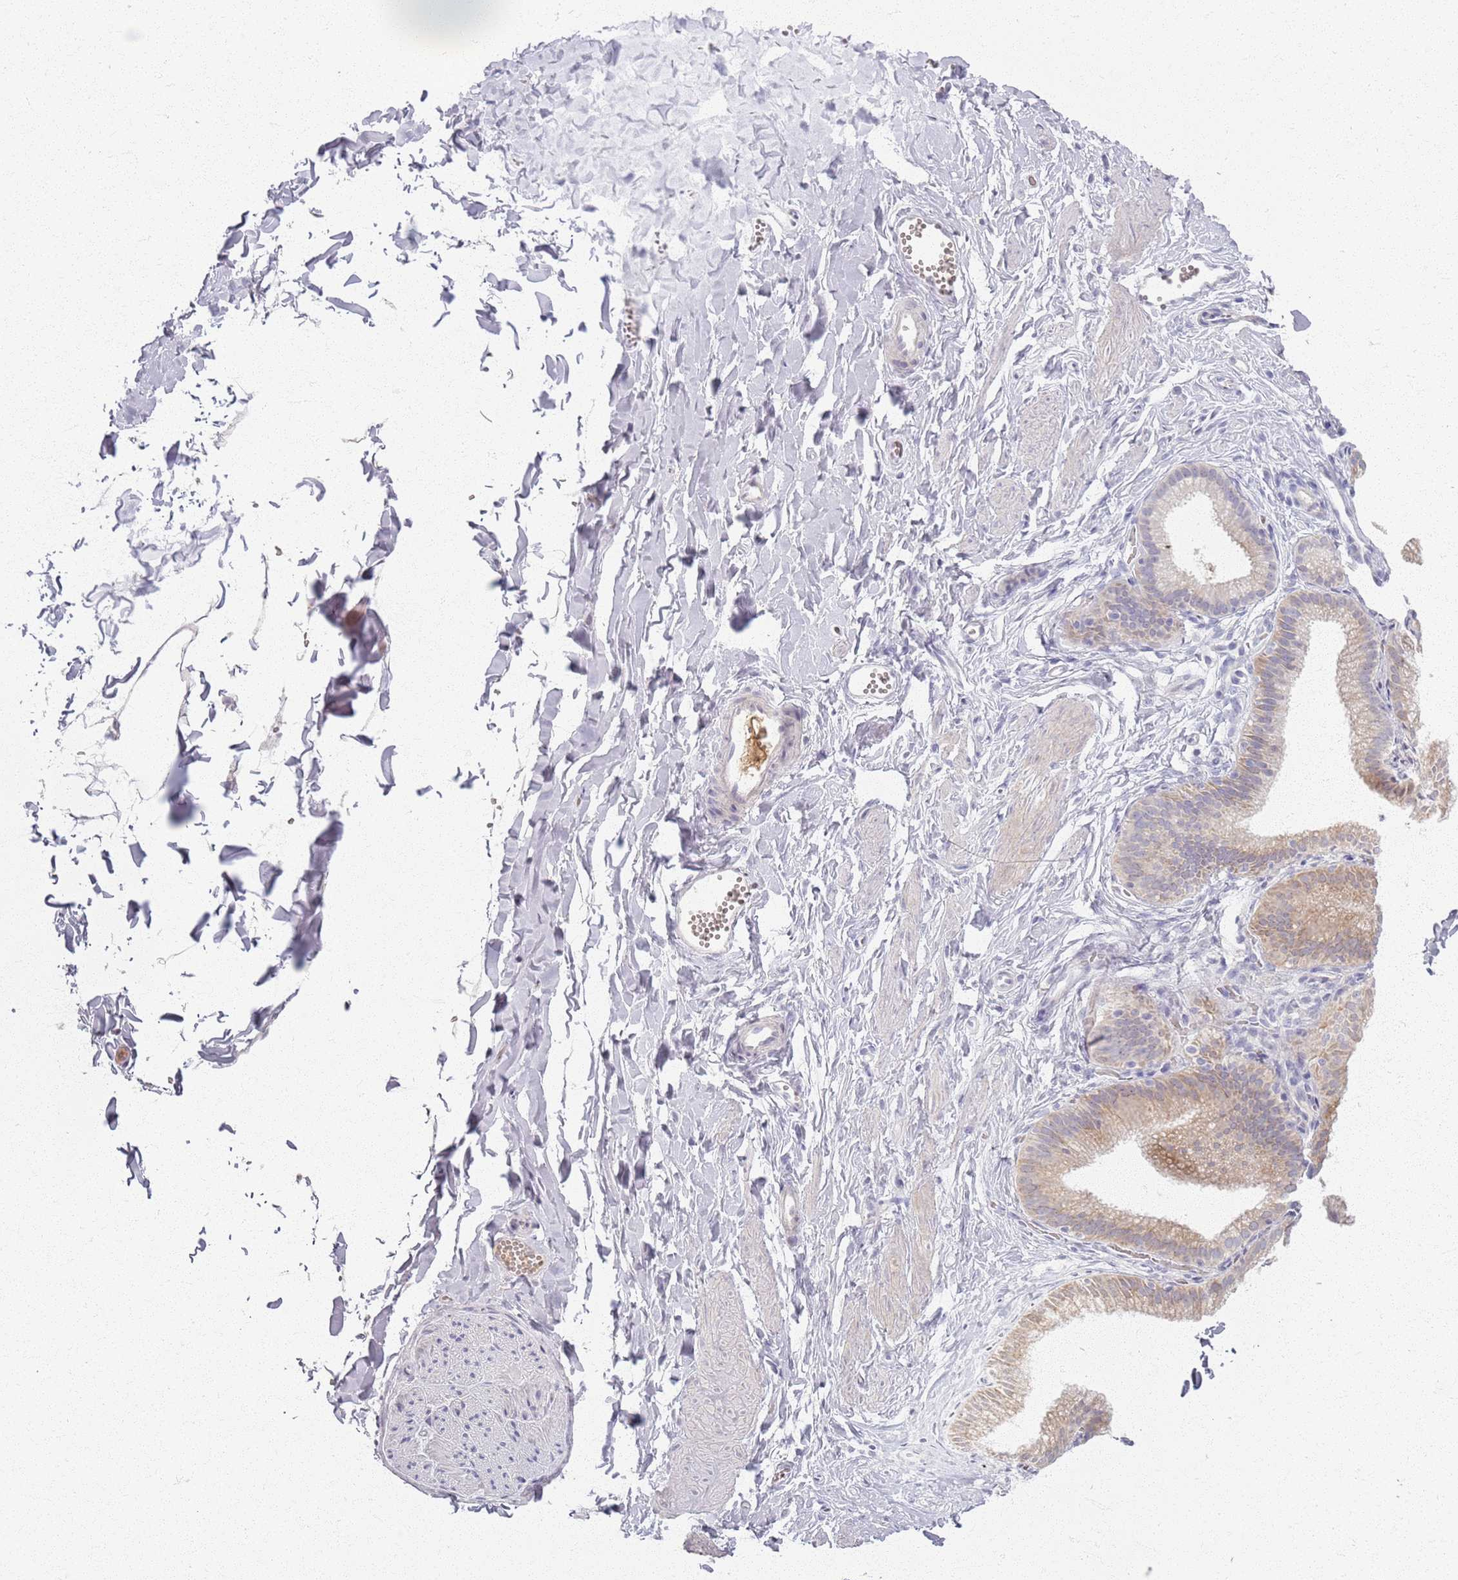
{"staining": {"intensity": "negative", "quantity": "none", "location": "none"}, "tissue": "adipose tissue", "cell_type": "Adipocytes", "image_type": "normal", "snomed": [{"axis": "morphology", "description": "Normal tissue, NOS"}, {"axis": "topography", "description": "Gallbladder"}, {"axis": "topography", "description": "Peripheral nerve tissue"}], "caption": "The photomicrograph demonstrates no staining of adipocytes in unremarkable adipose tissue.", "gene": "CRIPT", "patient": {"sex": "male", "age": 38}}